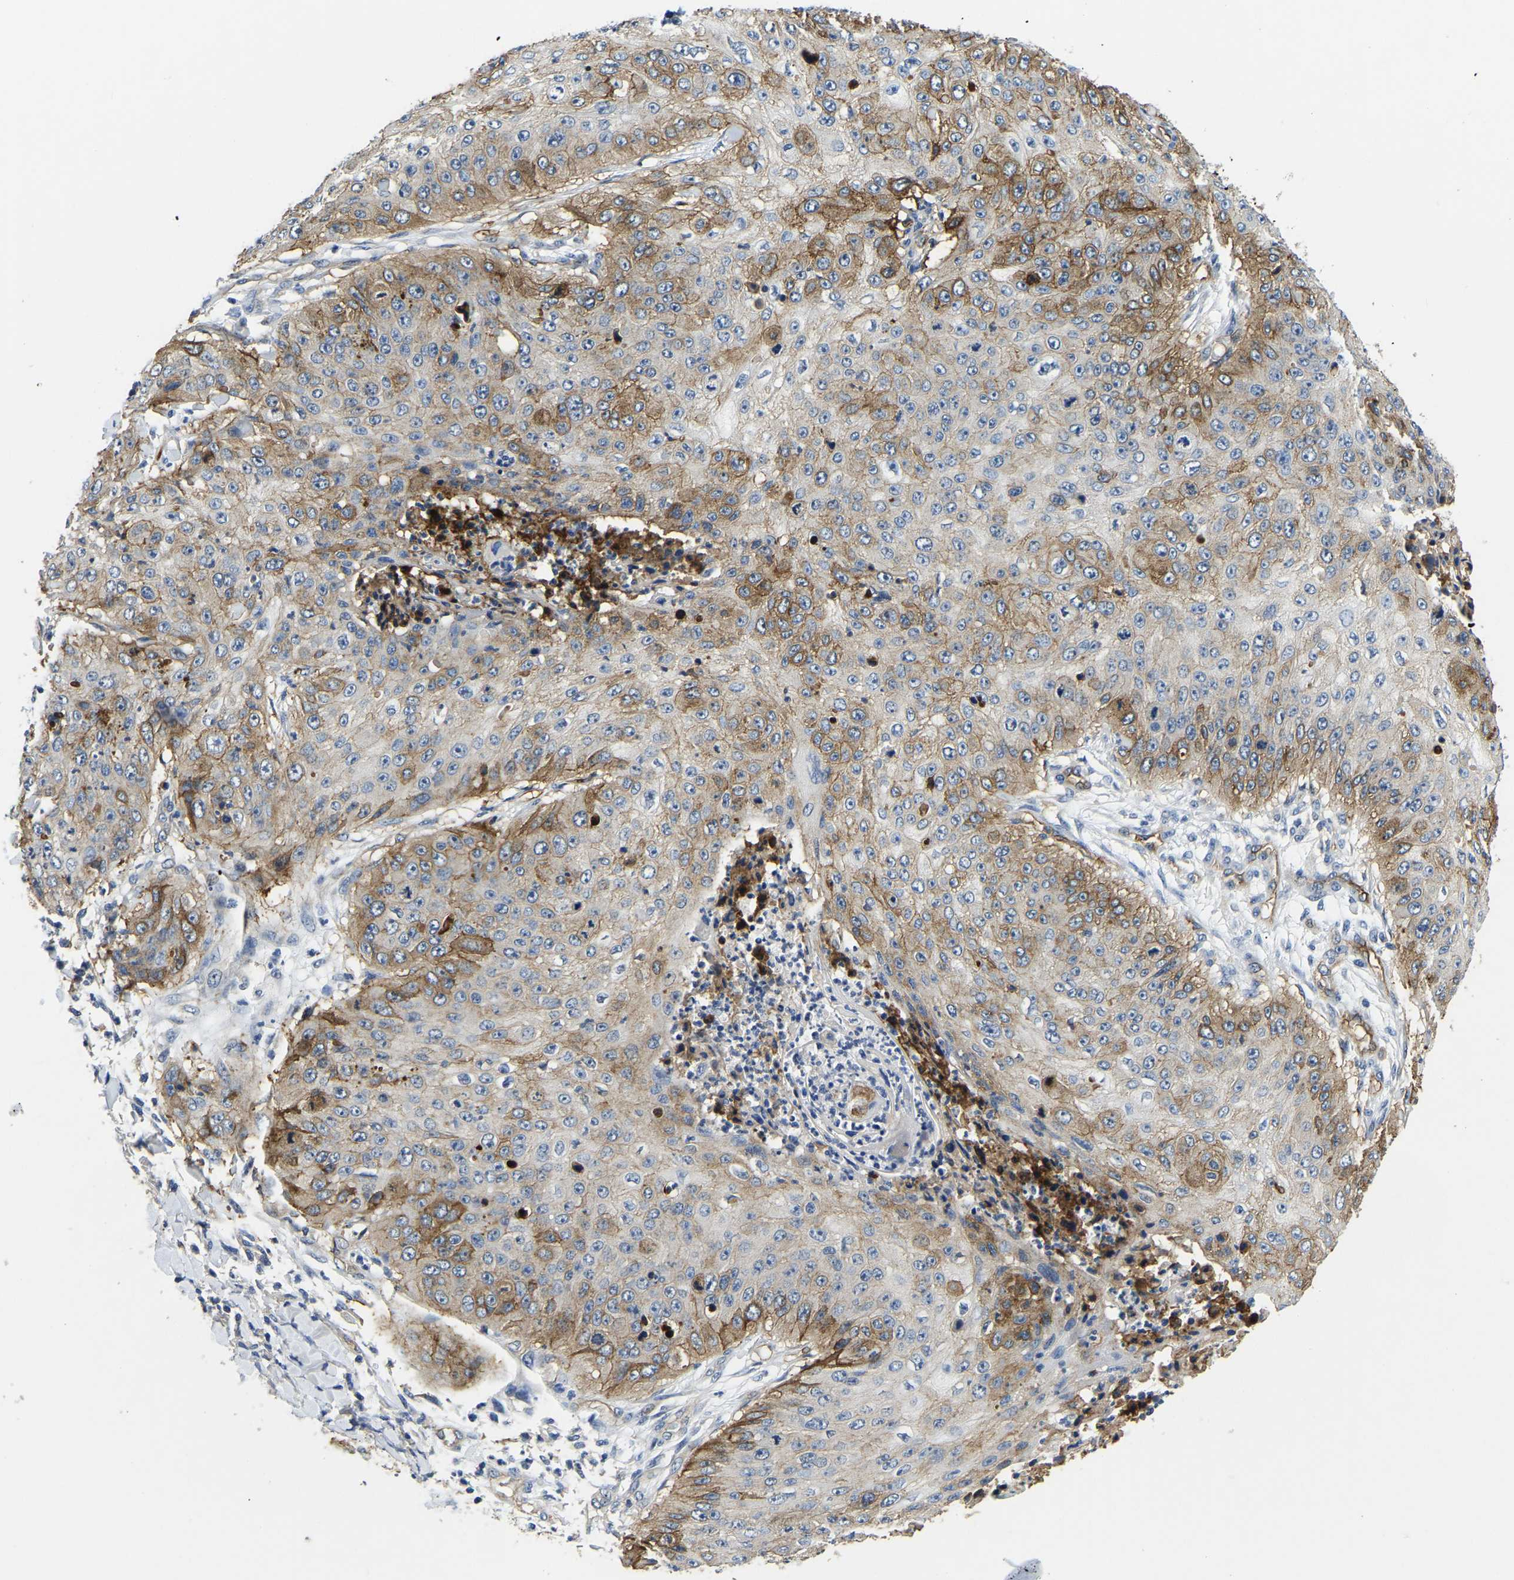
{"staining": {"intensity": "moderate", "quantity": "25%-75%", "location": "cytoplasmic/membranous"}, "tissue": "skin cancer", "cell_type": "Tumor cells", "image_type": "cancer", "snomed": [{"axis": "morphology", "description": "Squamous cell carcinoma, NOS"}, {"axis": "topography", "description": "Skin"}], "caption": "Human skin squamous cell carcinoma stained with a brown dye shows moderate cytoplasmic/membranous positive staining in approximately 25%-75% of tumor cells.", "gene": "ITGA2", "patient": {"sex": "female", "age": 80}}